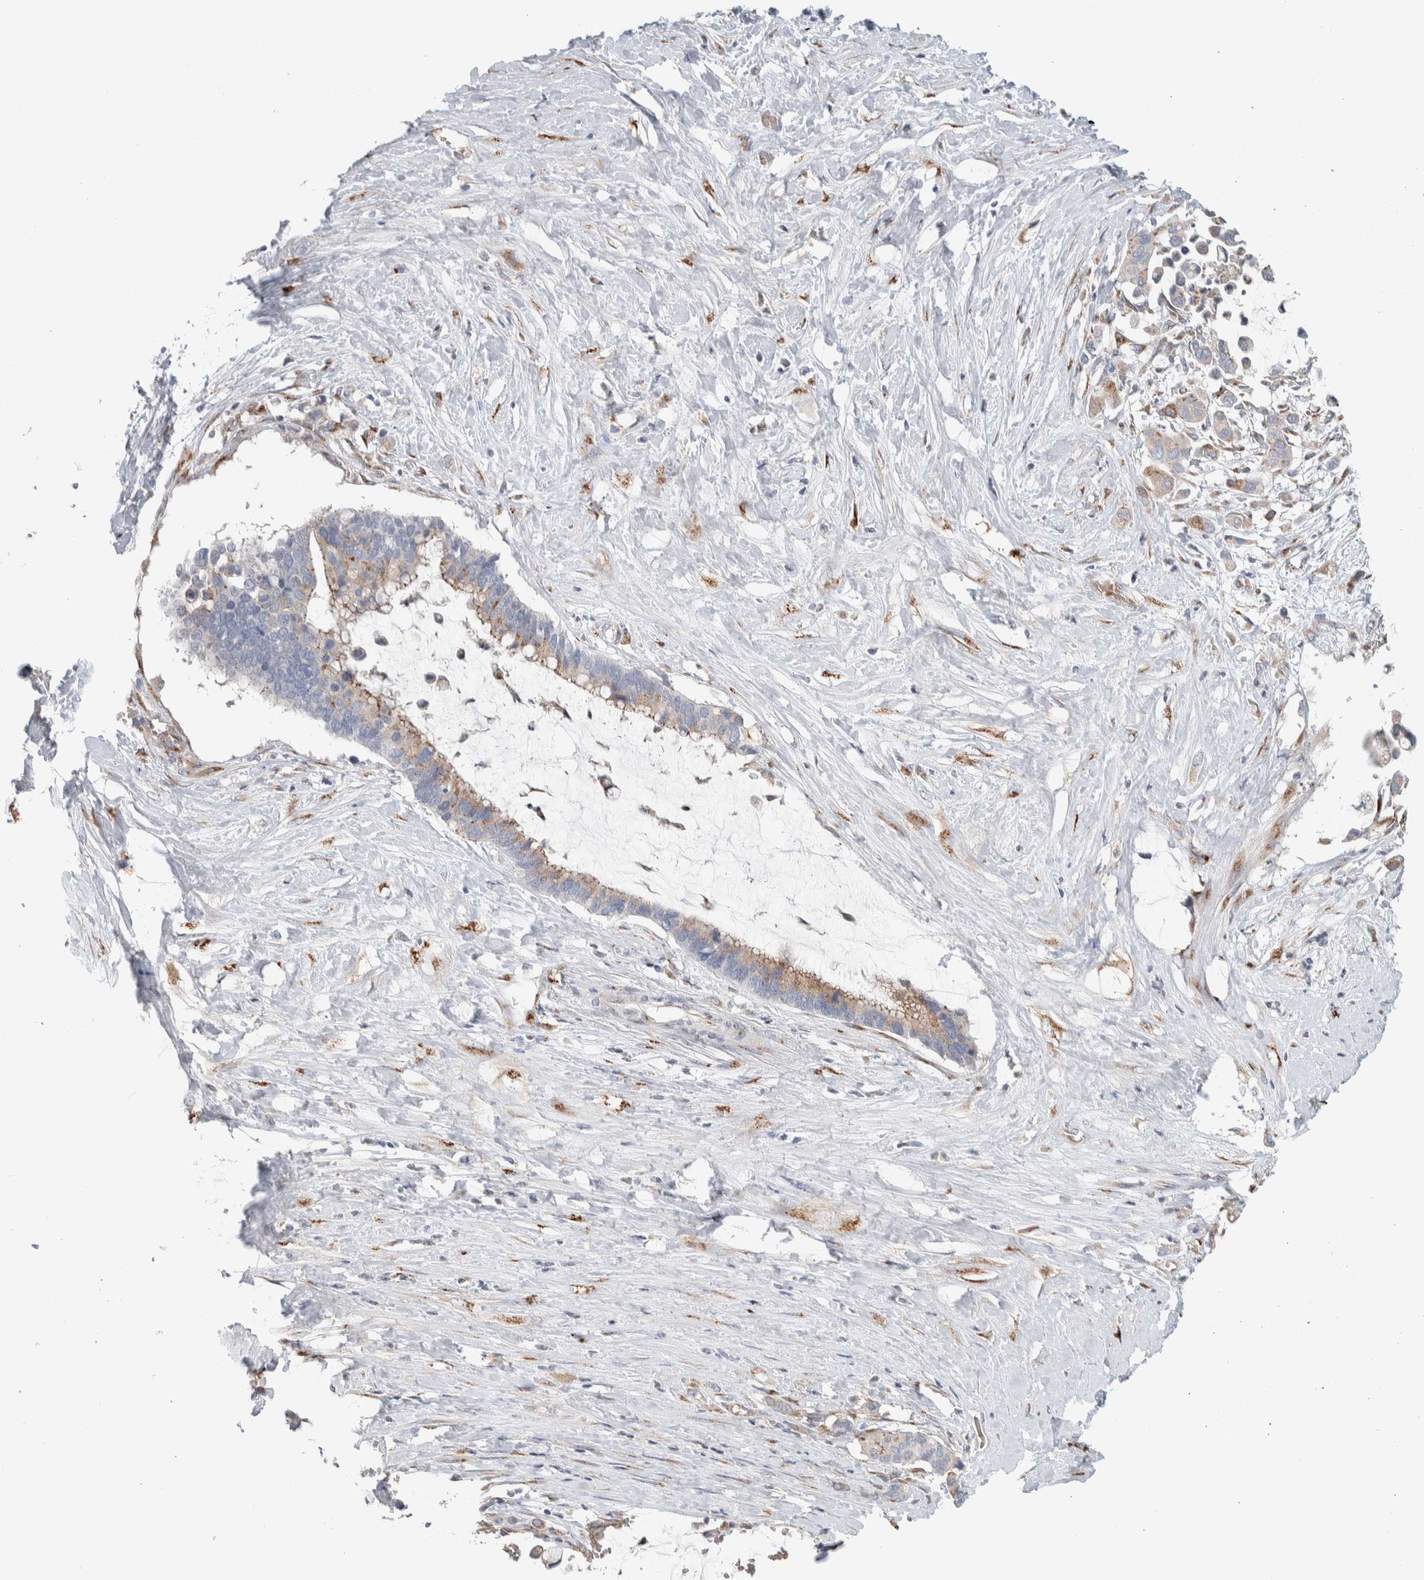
{"staining": {"intensity": "weak", "quantity": ">75%", "location": "cytoplasmic/membranous"}, "tissue": "pancreatic cancer", "cell_type": "Tumor cells", "image_type": "cancer", "snomed": [{"axis": "morphology", "description": "Adenocarcinoma, NOS"}, {"axis": "topography", "description": "Pancreas"}], "caption": "A brown stain shows weak cytoplasmic/membranous expression of a protein in adenocarcinoma (pancreatic) tumor cells.", "gene": "SLC38A10", "patient": {"sex": "male", "age": 41}}